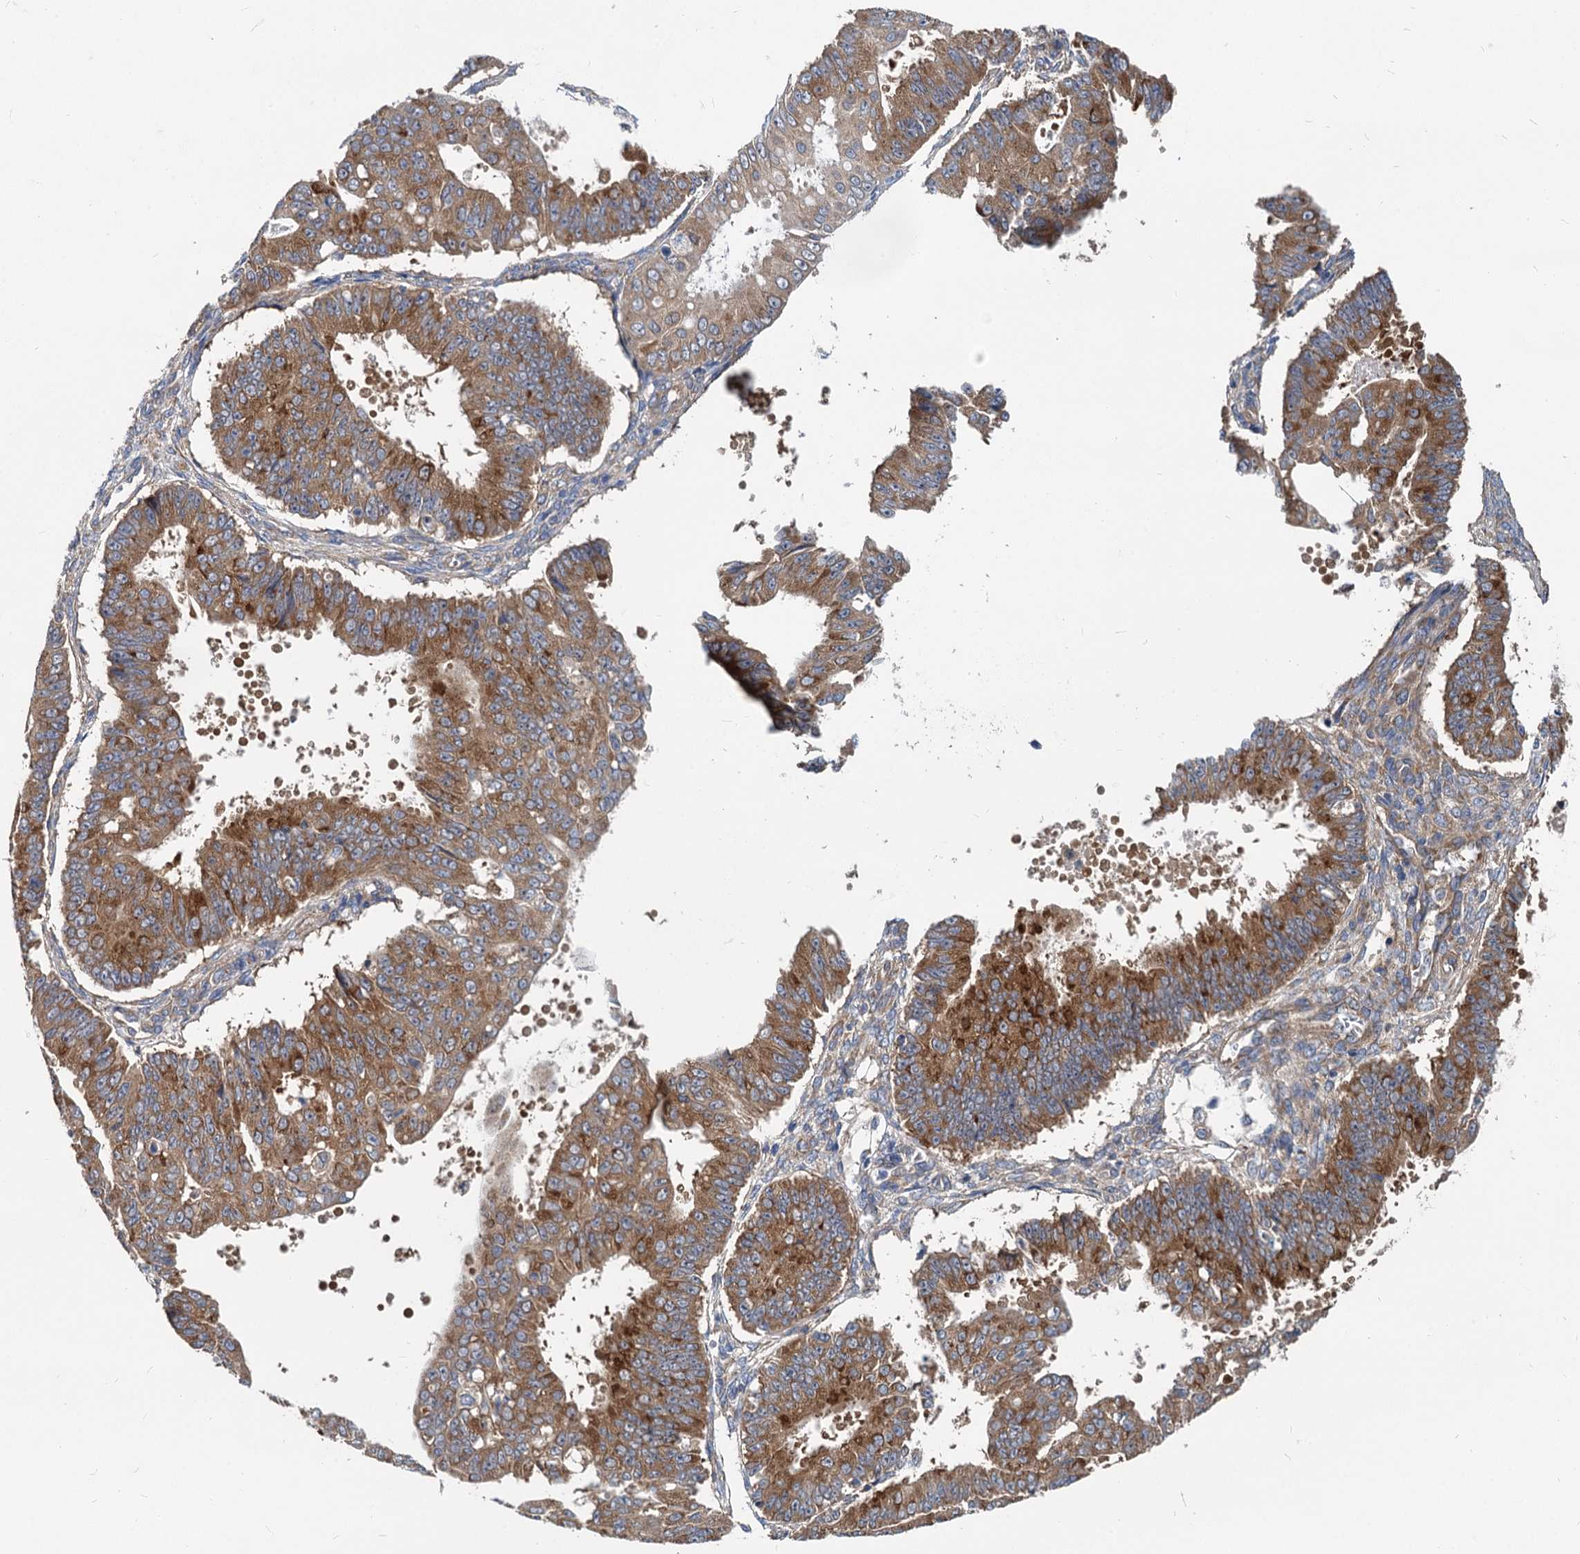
{"staining": {"intensity": "strong", "quantity": ">75%", "location": "cytoplasmic/membranous"}, "tissue": "ovarian cancer", "cell_type": "Tumor cells", "image_type": "cancer", "snomed": [{"axis": "morphology", "description": "Carcinoma, endometroid"}, {"axis": "topography", "description": "Appendix"}, {"axis": "topography", "description": "Ovary"}], "caption": "Tumor cells demonstrate strong cytoplasmic/membranous positivity in approximately >75% of cells in endometroid carcinoma (ovarian).", "gene": "EIF2B2", "patient": {"sex": "female", "age": 42}}